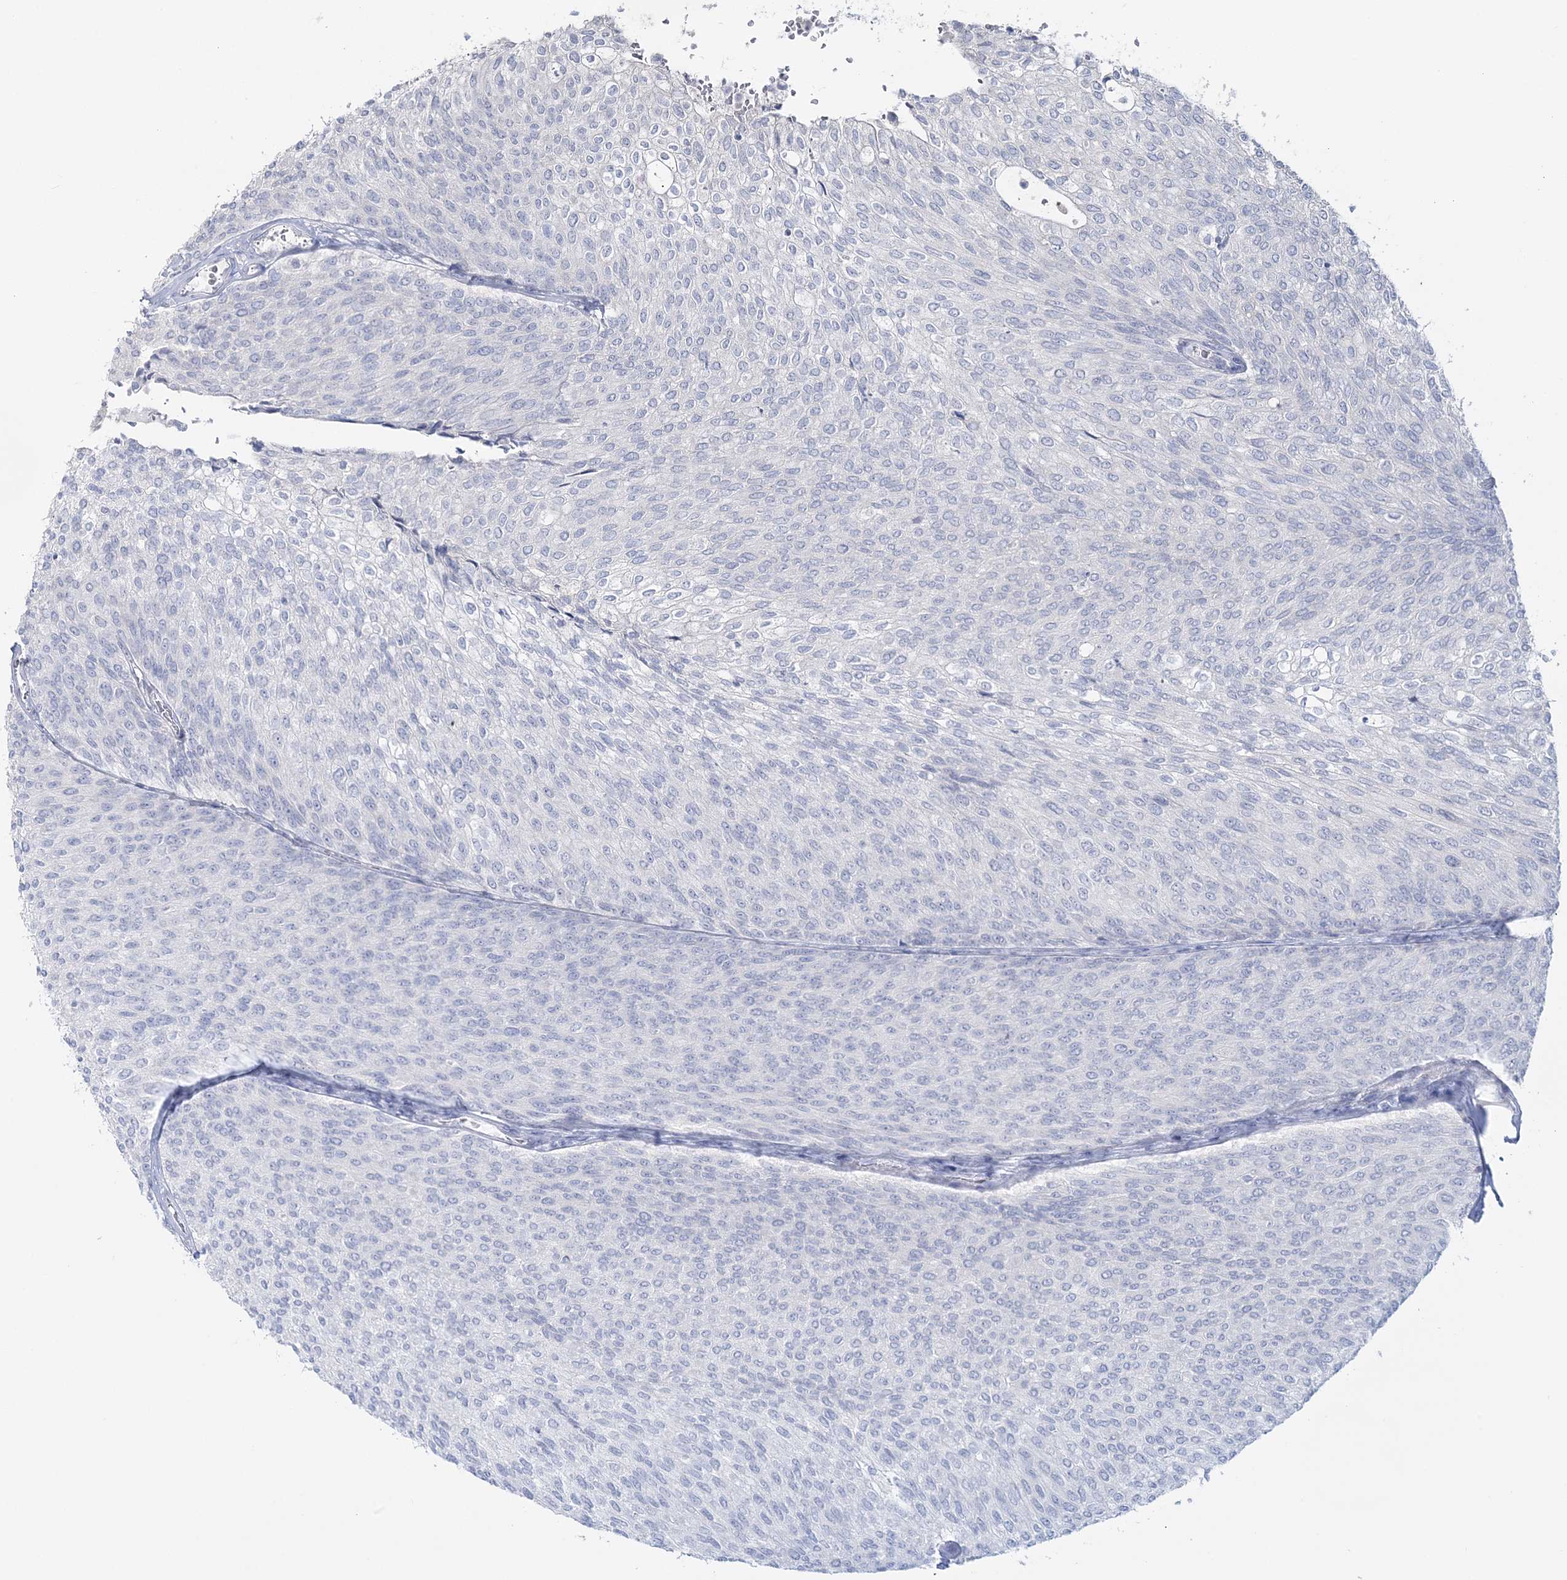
{"staining": {"intensity": "negative", "quantity": "none", "location": "none"}, "tissue": "urothelial cancer", "cell_type": "Tumor cells", "image_type": "cancer", "snomed": [{"axis": "morphology", "description": "Urothelial carcinoma, Low grade"}, {"axis": "topography", "description": "Urinary bladder"}], "caption": "Histopathology image shows no protein positivity in tumor cells of urothelial carcinoma (low-grade) tissue.", "gene": "CYP3A4", "patient": {"sex": "female", "age": 79}}